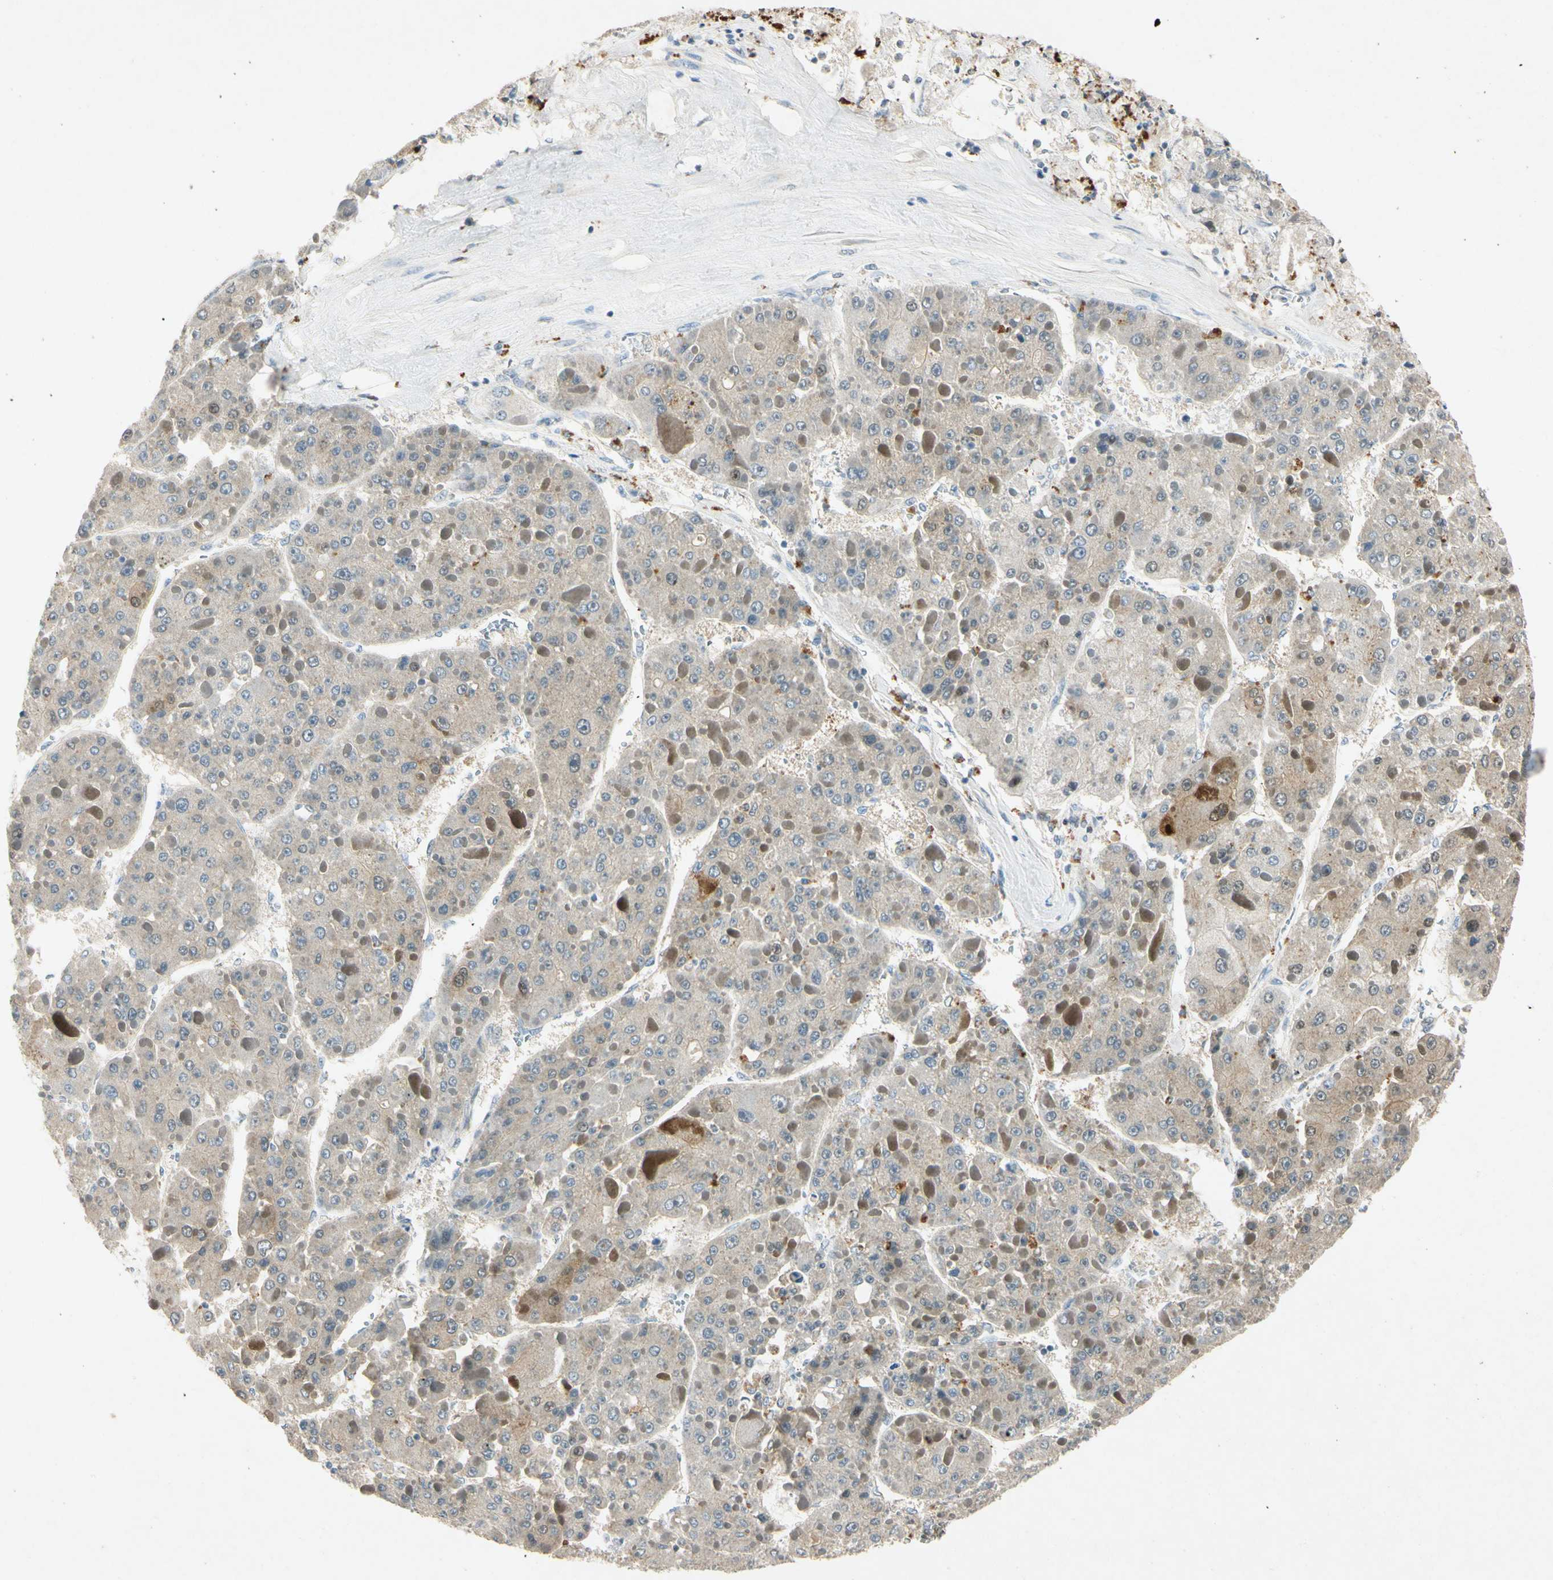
{"staining": {"intensity": "weak", "quantity": "25%-75%", "location": "cytoplasmic/membranous"}, "tissue": "liver cancer", "cell_type": "Tumor cells", "image_type": "cancer", "snomed": [{"axis": "morphology", "description": "Carcinoma, Hepatocellular, NOS"}, {"axis": "topography", "description": "Liver"}], "caption": "This photomicrograph exhibits liver cancer (hepatocellular carcinoma) stained with IHC to label a protein in brown. The cytoplasmic/membranous of tumor cells show weak positivity for the protein. Nuclei are counter-stained blue.", "gene": "HSPA1B", "patient": {"sex": "female", "age": 73}}